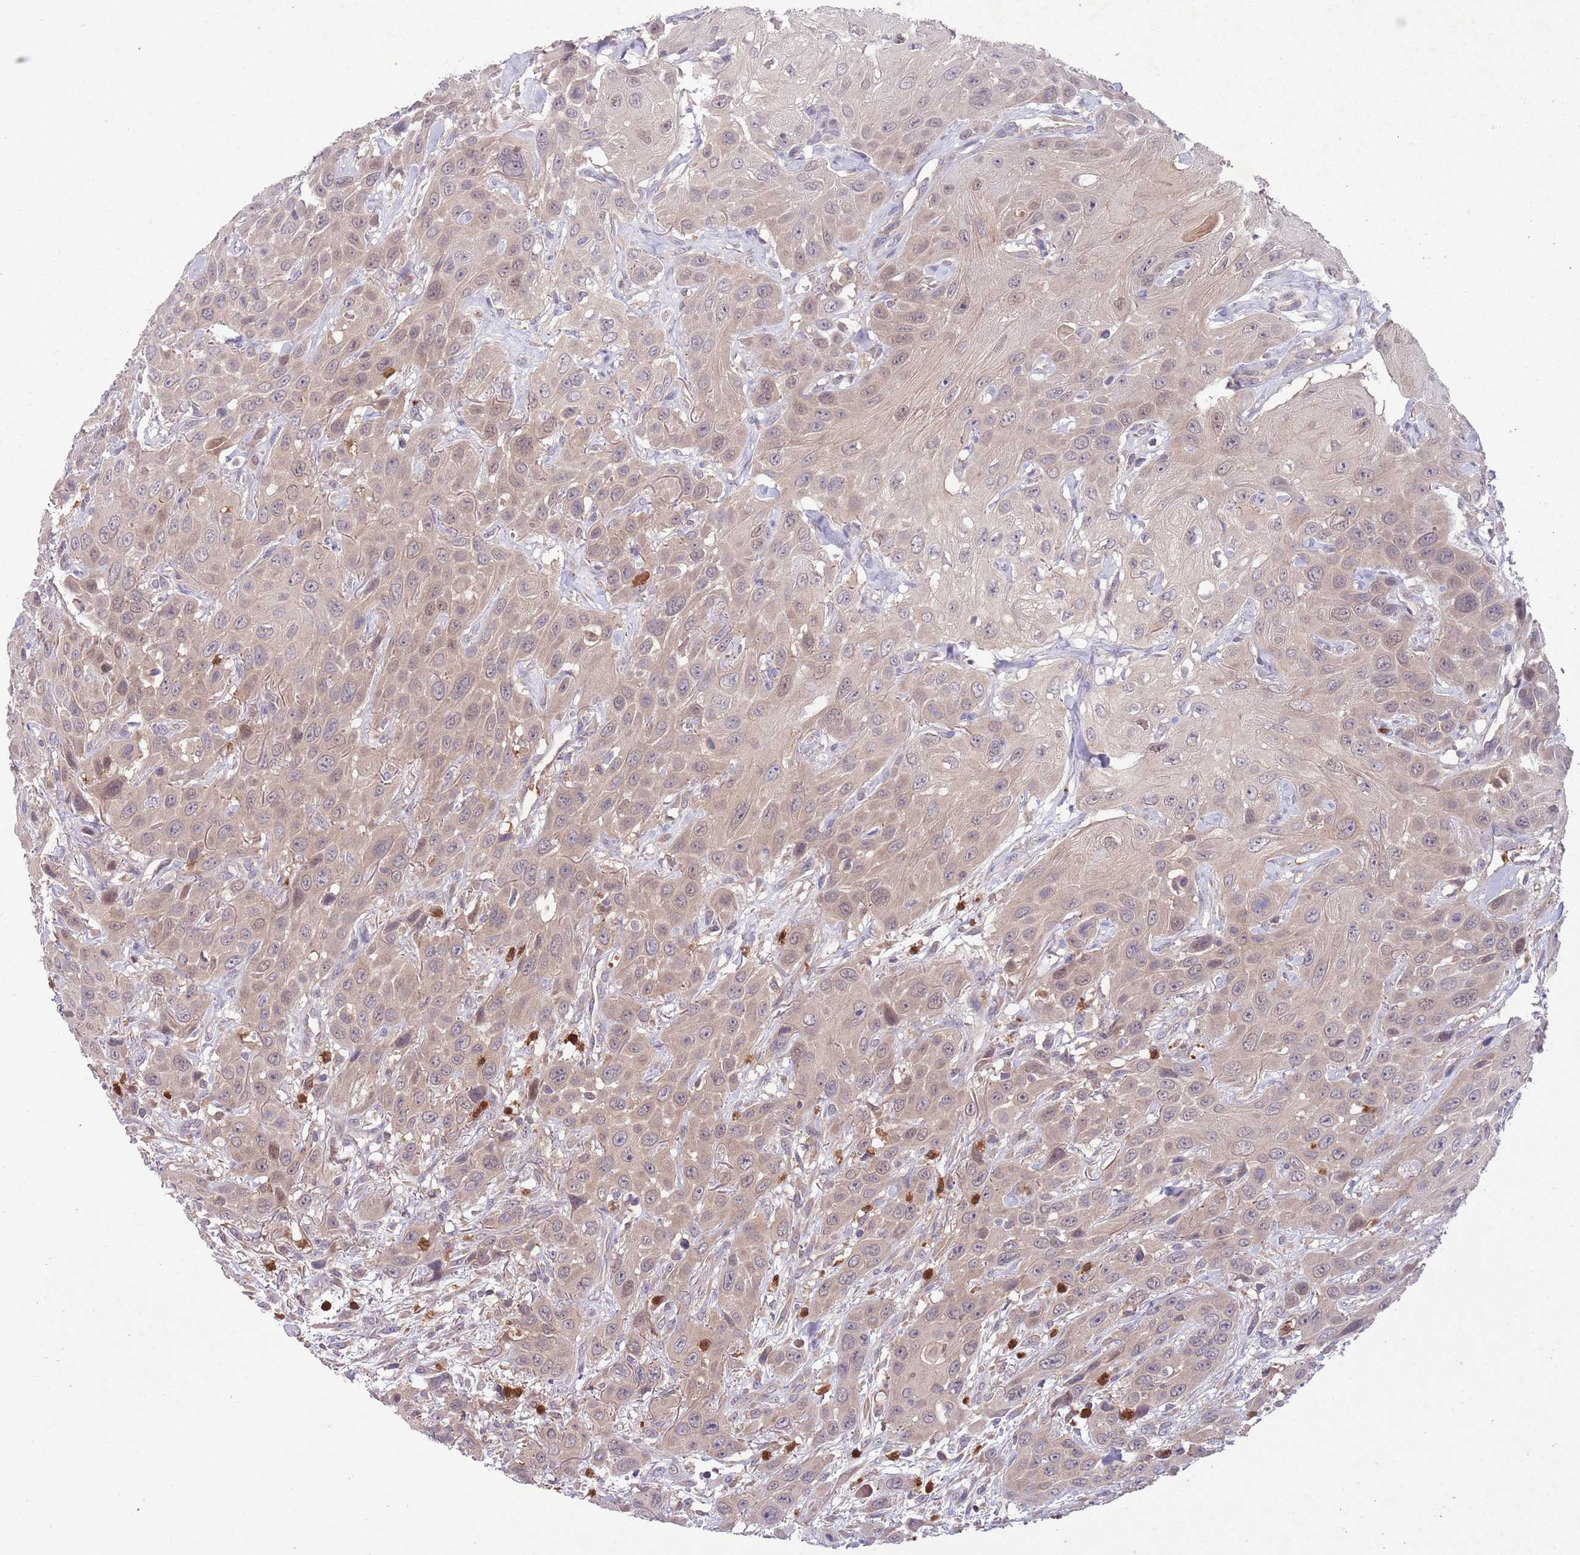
{"staining": {"intensity": "weak", "quantity": "25%-75%", "location": "cytoplasmic/membranous"}, "tissue": "head and neck cancer", "cell_type": "Tumor cells", "image_type": "cancer", "snomed": [{"axis": "morphology", "description": "Squamous cell carcinoma, NOS"}, {"axis": "topography", "description": "Head-Neck"}], "caption": "Tumor cells display weak cytoplasmic/membranous expression in approximately 25%-75% of cells in head and neck cancer (squamous cell carcinoma). The protein of interest is shown in brown color, while the nuclei are stained blue.", "gene": "TYW1", "patient": {"sex": "male", "age": 81}}